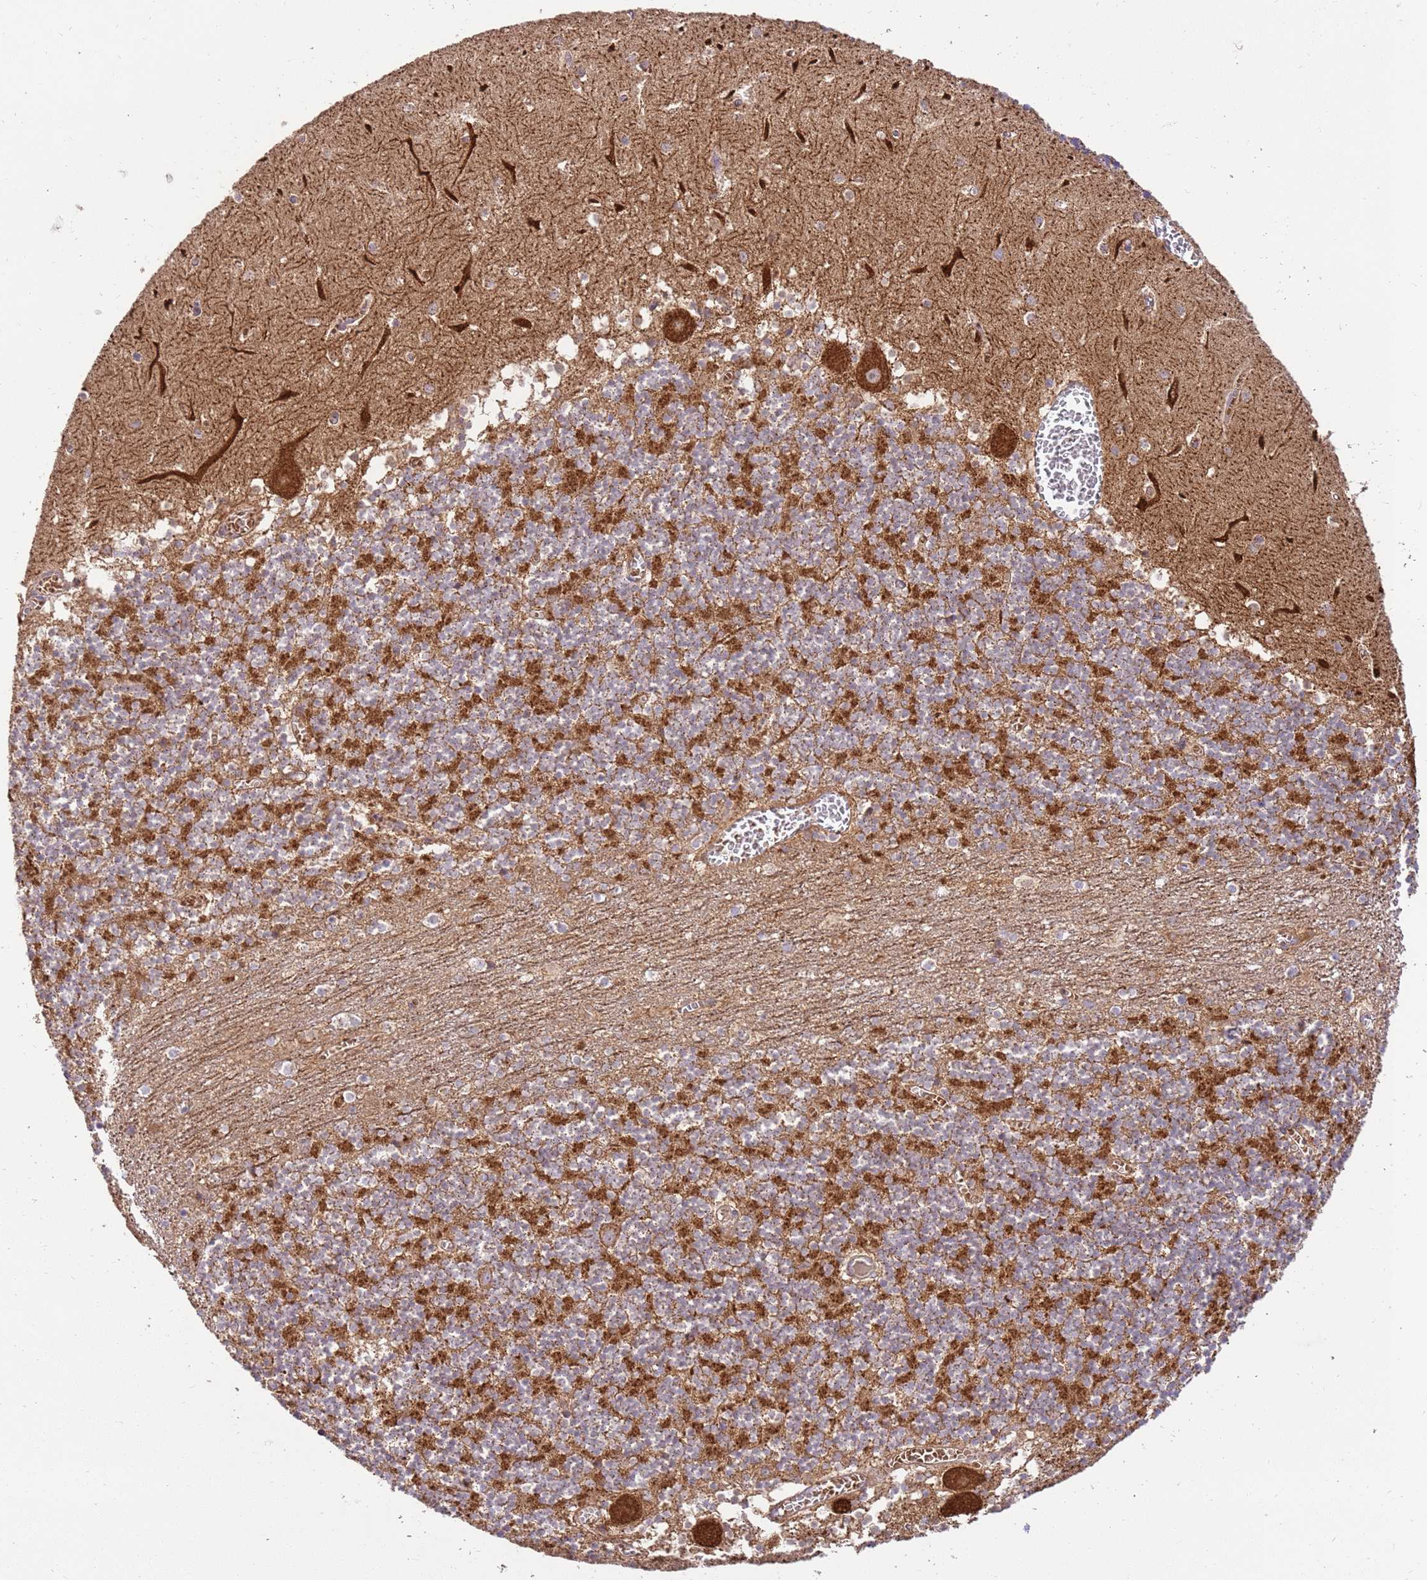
{"staining": {"intensity": "strong", "quantity": "25%-75%", "location": "cytoplasmic/membranous"}, "tissue": "cerebellum", "cell_type": "Cells in granular layer", "image_type": "normal", "snomed": [{"axis": "morphology", "description": "Normal tissue, NOS"}, {"axis": "topography", "description": "Cerebellum"}], "caption": "Immunohistochemistry staining of benign cerebellum, which reveals high levels of strong cytoplasmic/membranous expression in about 25%-75% of cells in granular layer indicating strong cytoplasmic/membranous protein staining. The staining was performed using DAB (brown) for protein detection and nuclei were counterstained in hematoxylin (blue).", "gene": "SPATA2L", "patient": {"sex": "female", "age": 28}}